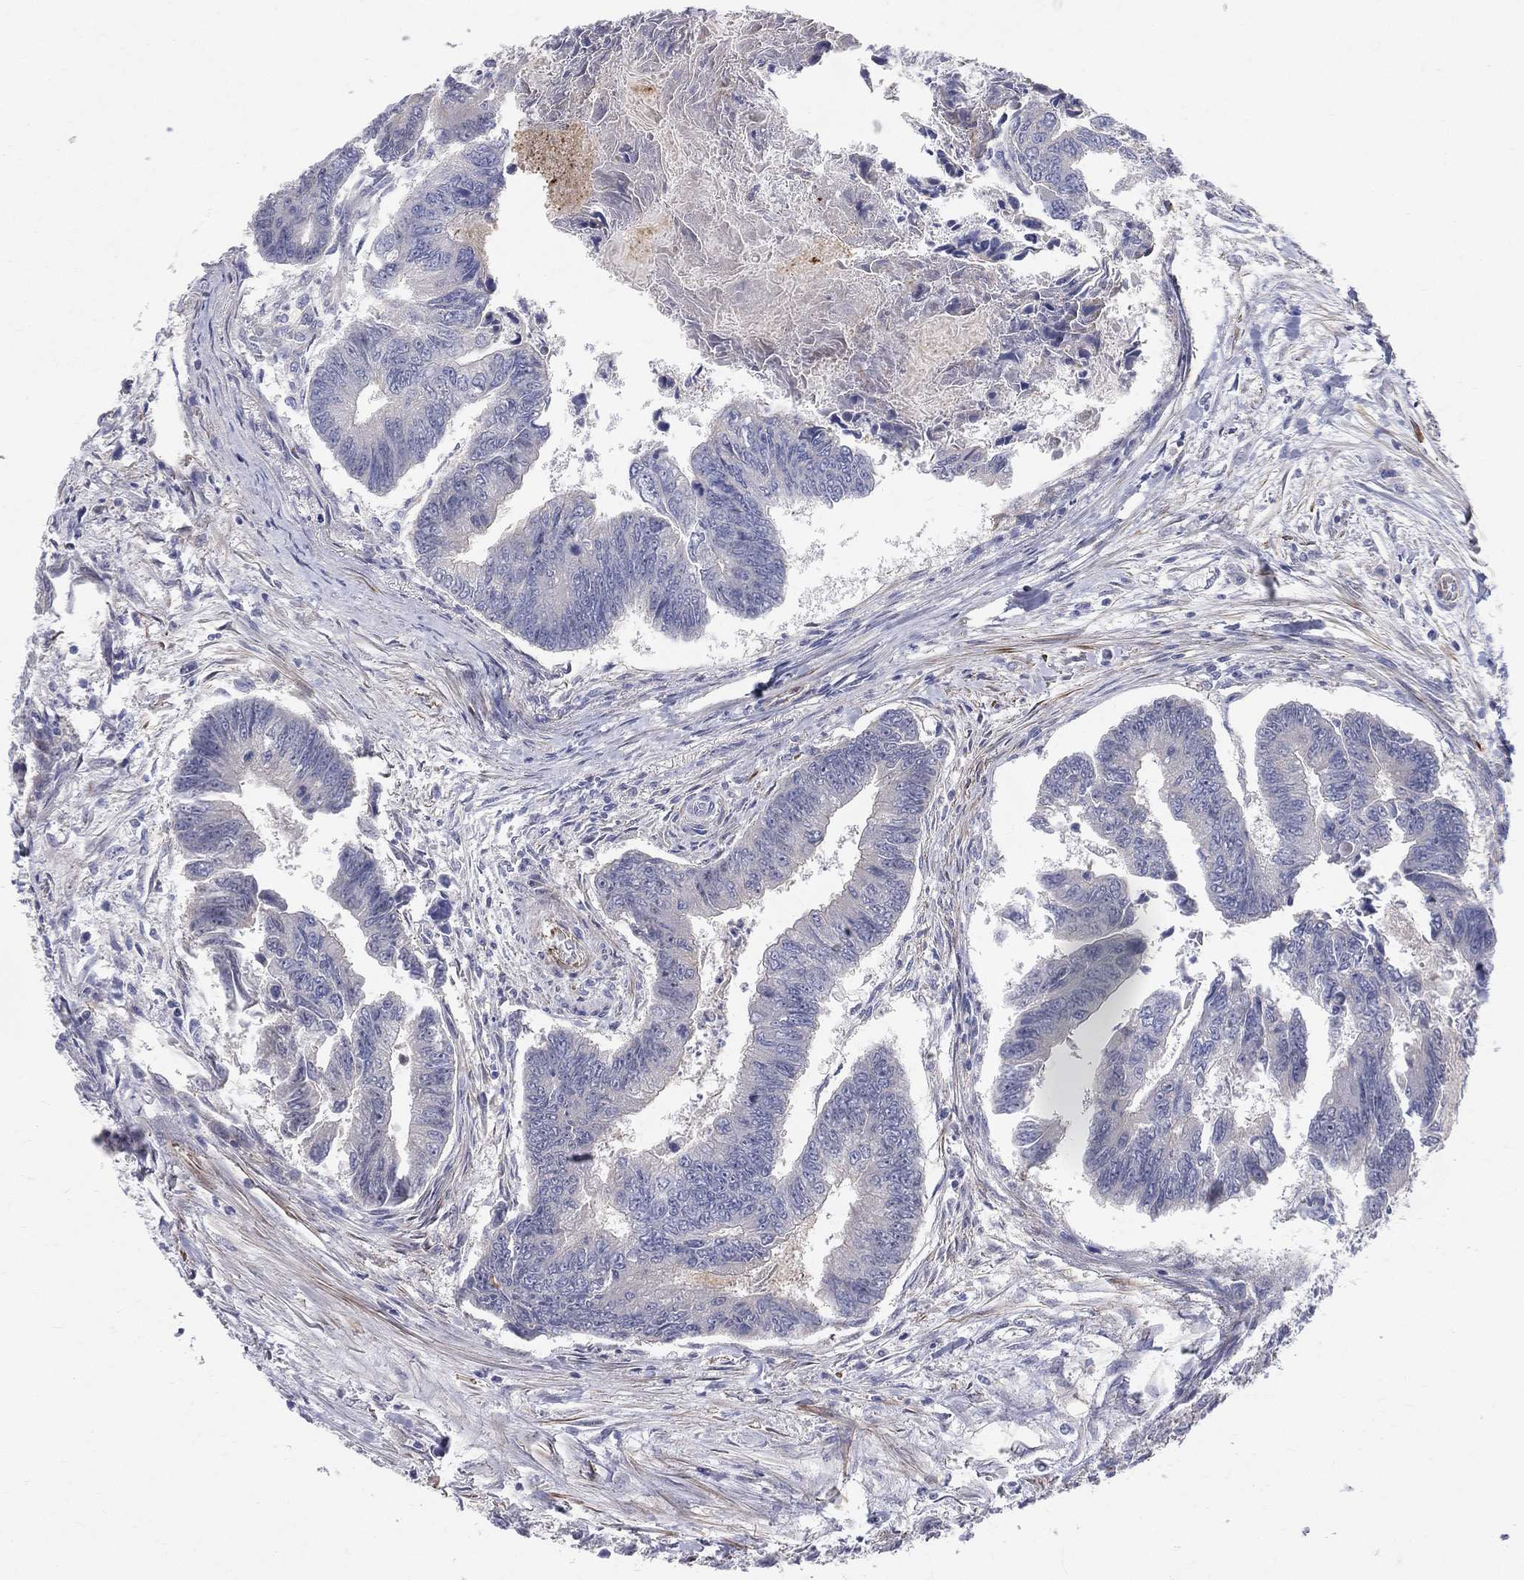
{"staining": {"intensity": "negative", "quantity": "none", "location": "none"}, "tissue": "colorectal cancer", "cell_type": "Tumor cells", "image_type": "cancer", "snomed": [{"axis": "morphology", "description": "Adenocarcinoma, NOS"}, {"axis": "topography", "description": "Colon"}], "caption": "A micrograph of adenocarcinoma (colorectal) stained for a protein shows no brown staining in tumor cells. (DAB immunohistochemistry visualized using brightfield microscopy, high magnification).", "gene": "POMZP3", "patient": {"sex": "female", "age": 65}}